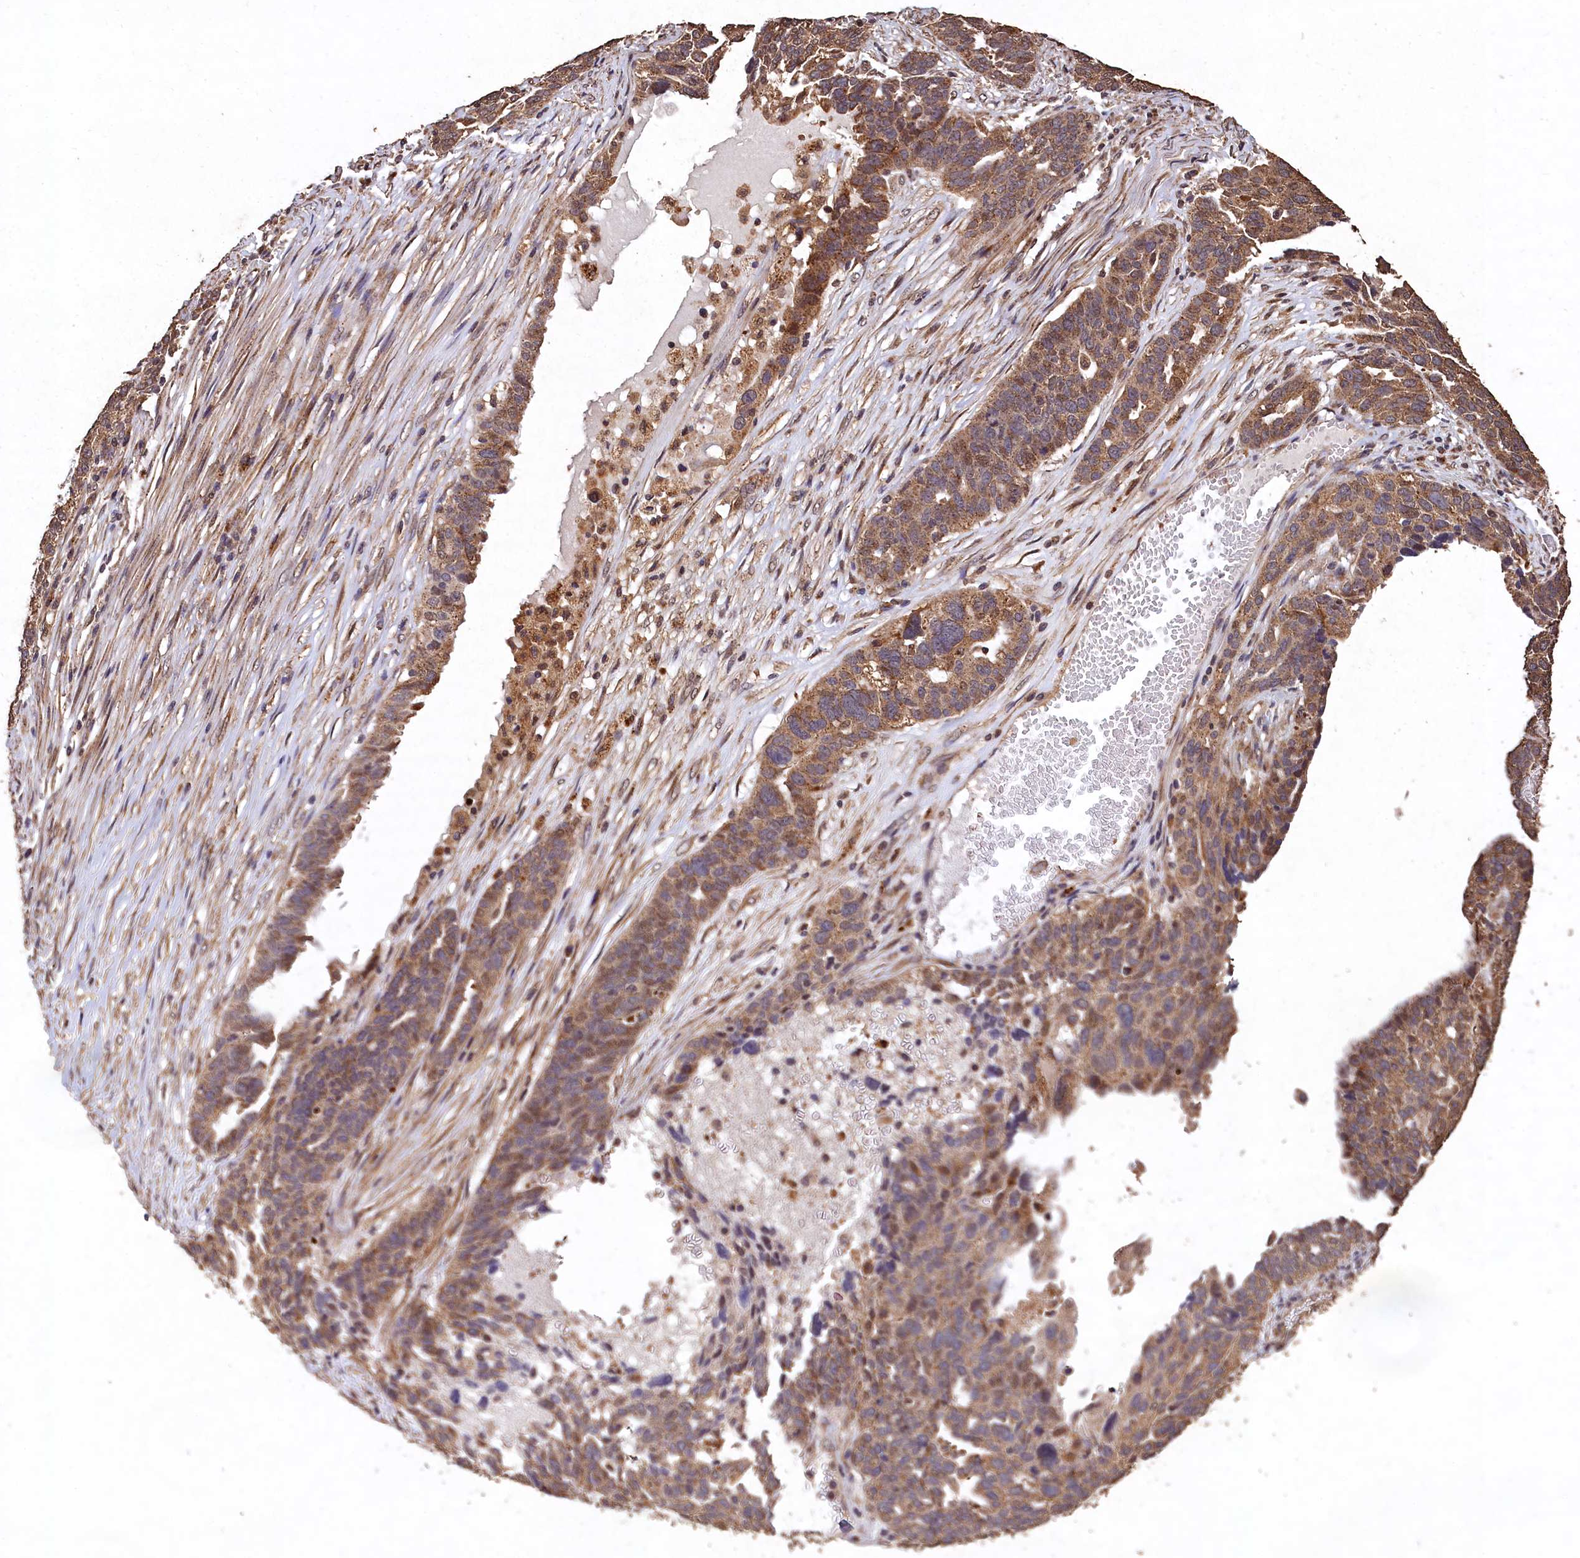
{"staining": {"intensity": "moderate", "quantity": ">75%", "location": "cytoplasmic/membranous"}, "tissue": "ovarian cancer", "cell_type": "Tumor cells", "image_type": "cancer", "snomed": [{"axis": "morphology", "description": "Cystadenocarcinoma, serous, NOS"}, {"axis": "topography", "description": "Ovary"}], "caption": "A micrograph of ovarian cancer (serous cystadenocarcinoma) stained for a protein displays moderate cytoplasmic/membranous brown staining in tumor cells. The staining is performed using DAB (3,3'-diaminobenzidine) brown chromogen to label protein expression. The nuclei are counter-stained blue using hematoxylin.", "gene": "LSM4", "patient": {"sex": "female", "age": 59}}